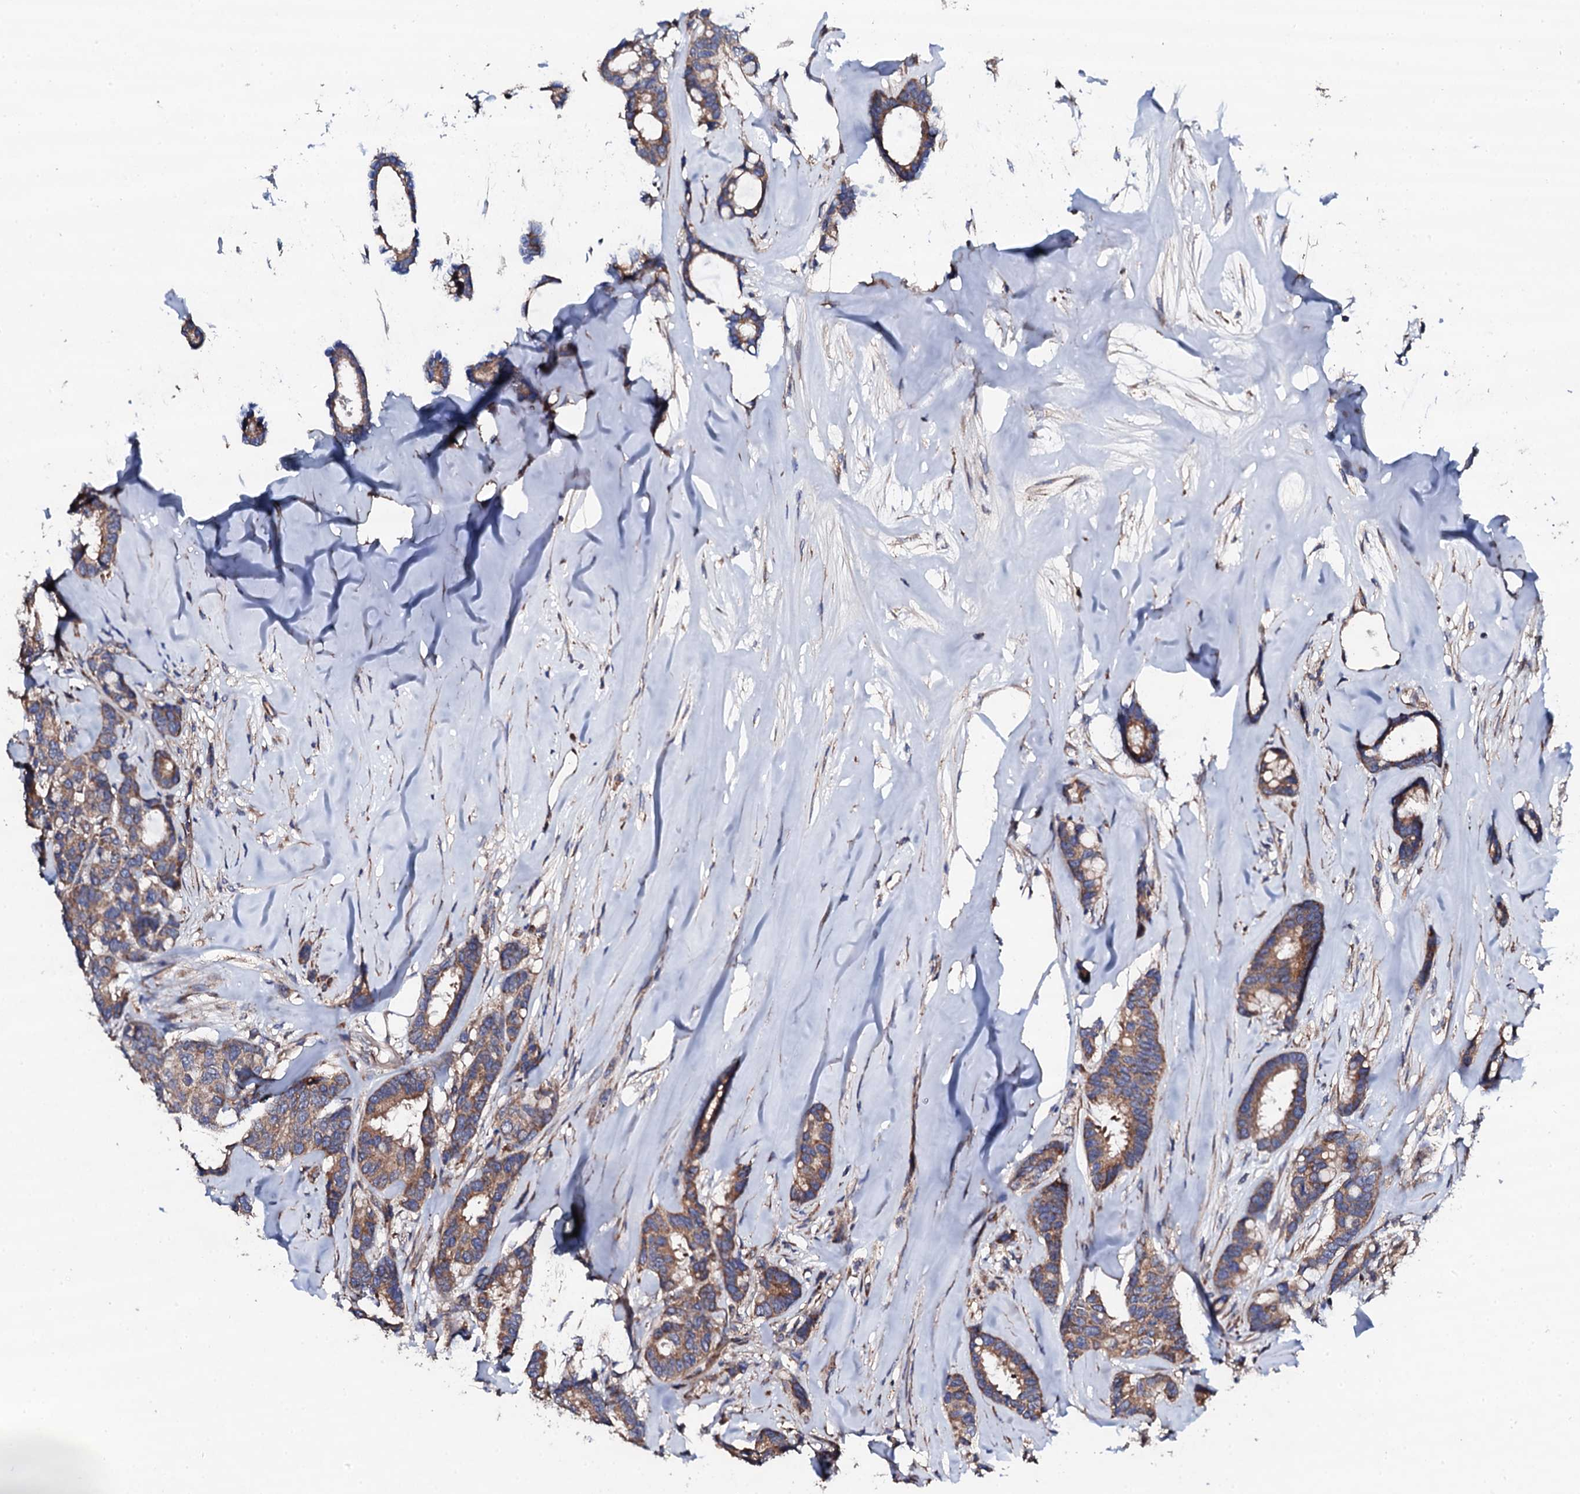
{"staining": {"intensity": "moderate", "quantity": ">75%", "location": "cytoplasmic/membranous"}, "tissue": "breast cancer", "cell_type": "Tumor cells", "image_type": "cancer", "snomed": [{"axis": "morphology", "description": "Duct carcinoma"}, {"axis": "topography", "description": "Breast"}], "caption": "Immunohistochemical staining of breast cancer demonstrates medium levels of moderate cytoplasmic/membranous expression in about >75% of tumor cells.", "gene": "LIPT2", "patient": {"sex": "female", "age": 87}}